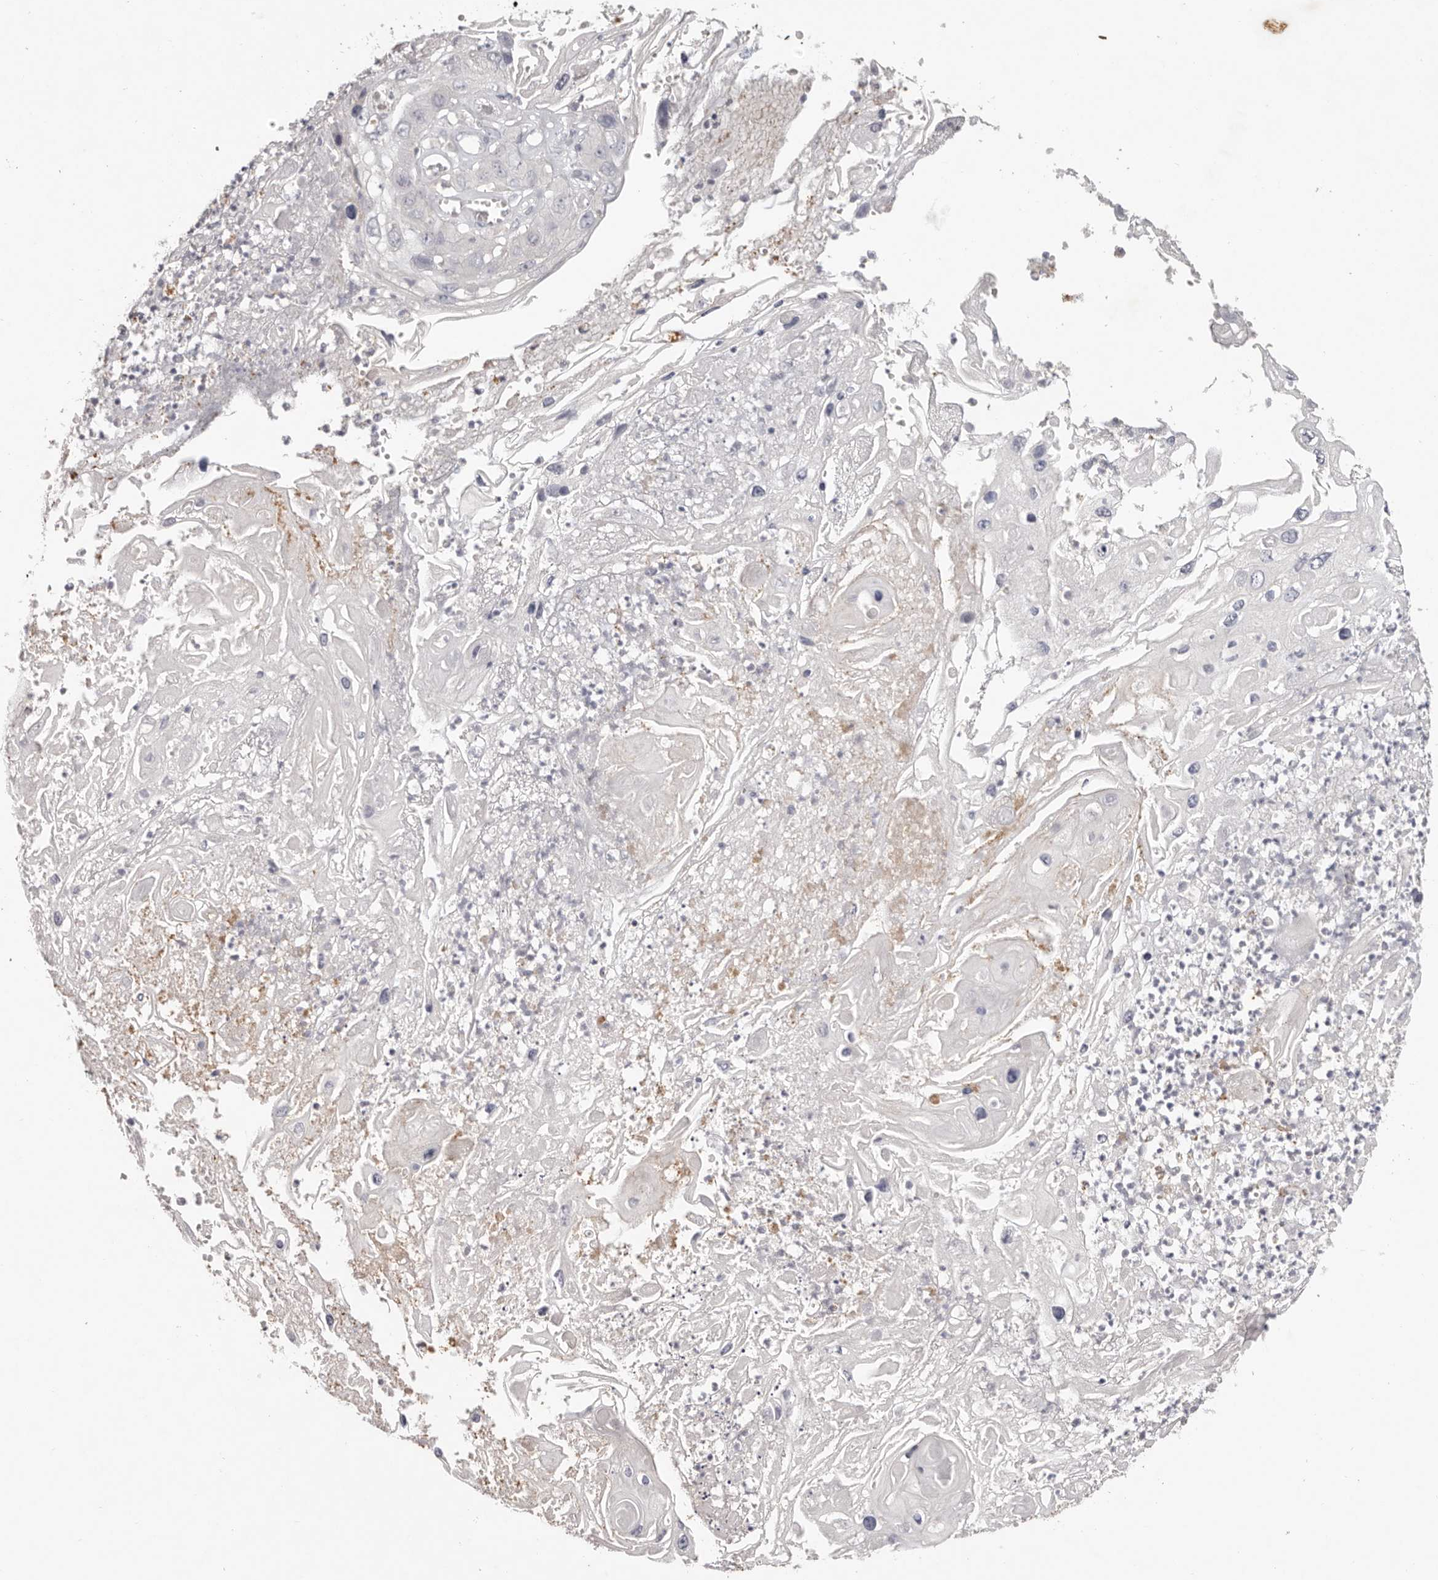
{"staining": {"intensity": "negative", "quantity": "none", "location": "none"}, "tissue": "skin cancer", "cell_type": "Tumor cells", "image_type": "cancer", "snomed": [{"axis": "morphology", "description": "Squamous cell carcinoma, NOS"}, {"axis": "topography", "description": "Skin"}], "caption": "High magnification brightfield microscopy of skin cancer stained with DAB (brown) and counterstained with hematoxylin (blue): tumor cells show no significant expression.", "gene": "SCUBE2", "patient": {"sex": "male", "age": 55}}